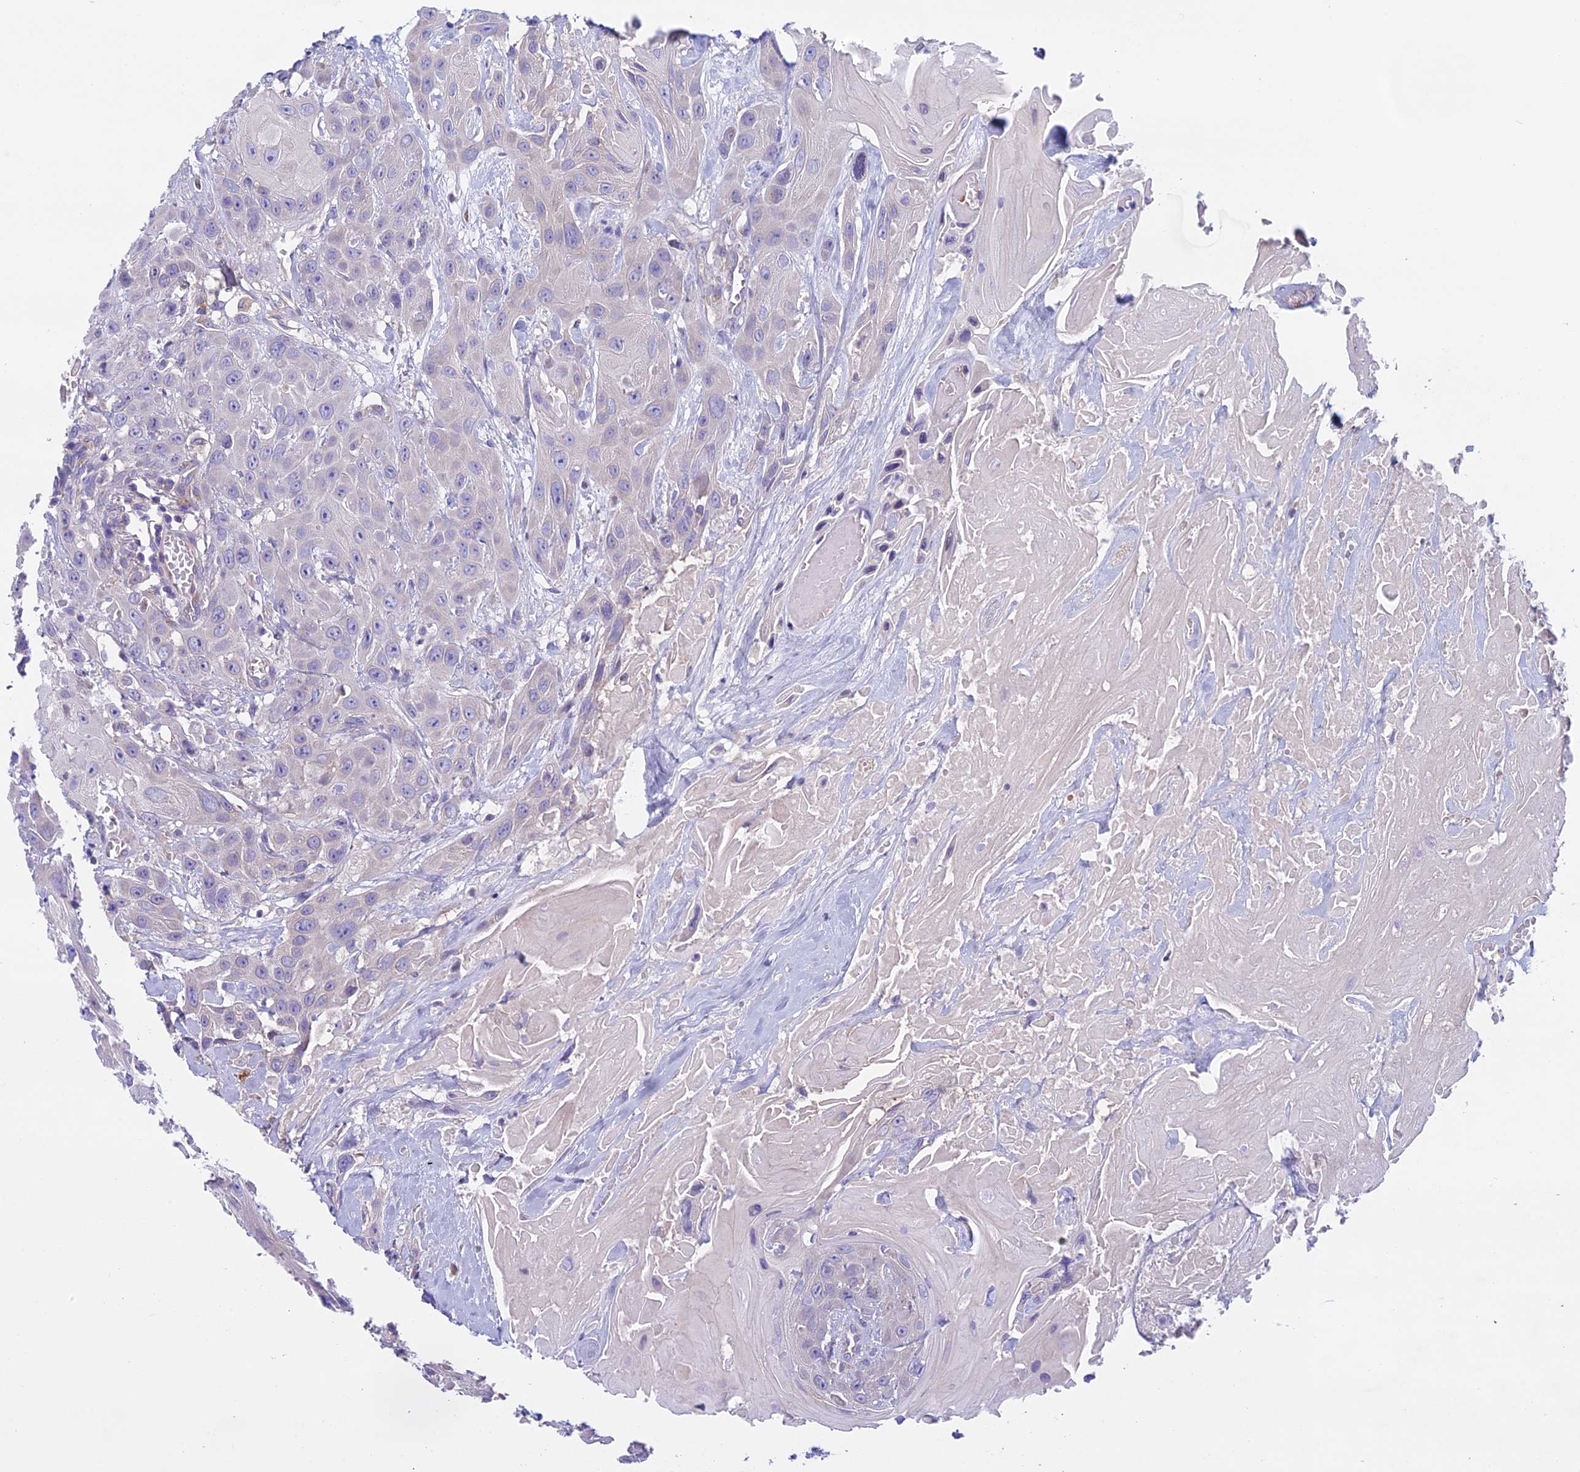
{"staining": {"intensity": "negative", "quantity": "none", "location": "none"}, "tissue": "head and neck cancer", "cell_type": "Tumor cells", "image_type": "cancer", "snomed": [{"axis": "morphology", "description": "Squamous cell carcinoma, NOS"}, {"axis": "topography", "description": "Head-Neck"}], "caption": "Squamous cell carcinoma (head and neck) was stained to show a protein in brown. There is no significant positivity in tumor cells.", "gene": "DCTN5", "patient": {"sex": "male", "age": 81}}